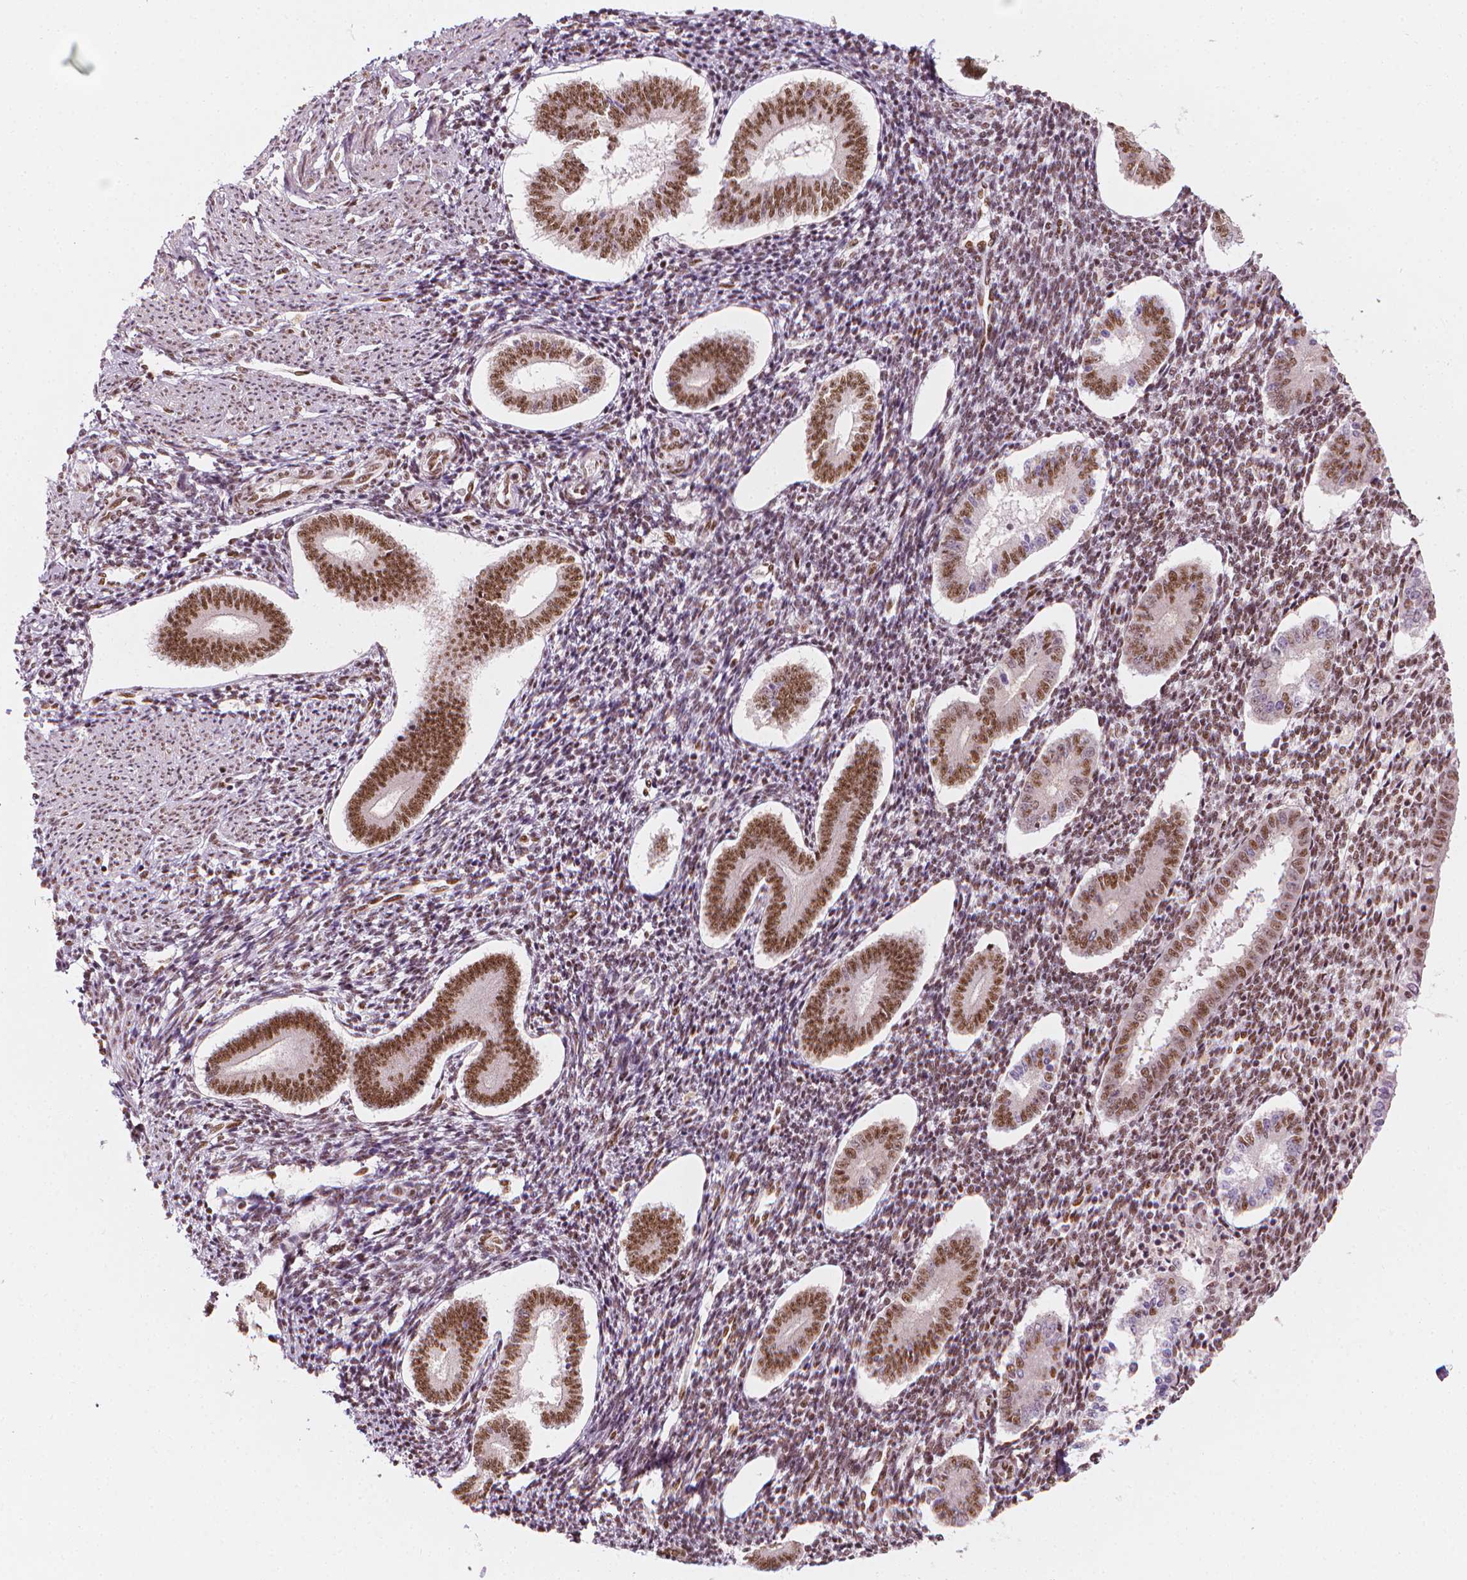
{"staining": {"intensity": "moderate", "quantity": ">75%", "location": "nuclear"}, "tissue": "endometrium", "cell_type": "Cells in endometrial stroma", "image_type": "normal", "snomed": [{"axis": "morphology", "description": "Normal tissue, NOS"}, {"axis": "topography", "description": "Endometrium"}], "caption": "A medium amount of moderate nuclear positivity is identified in about >75% of cells in endometrial stroma in benign endometrium. (brown staining indicates protein expression, while blue staining denotes nuclei).", "gene": "ELF2", "patient": {"sex": "female", "age": 40}}